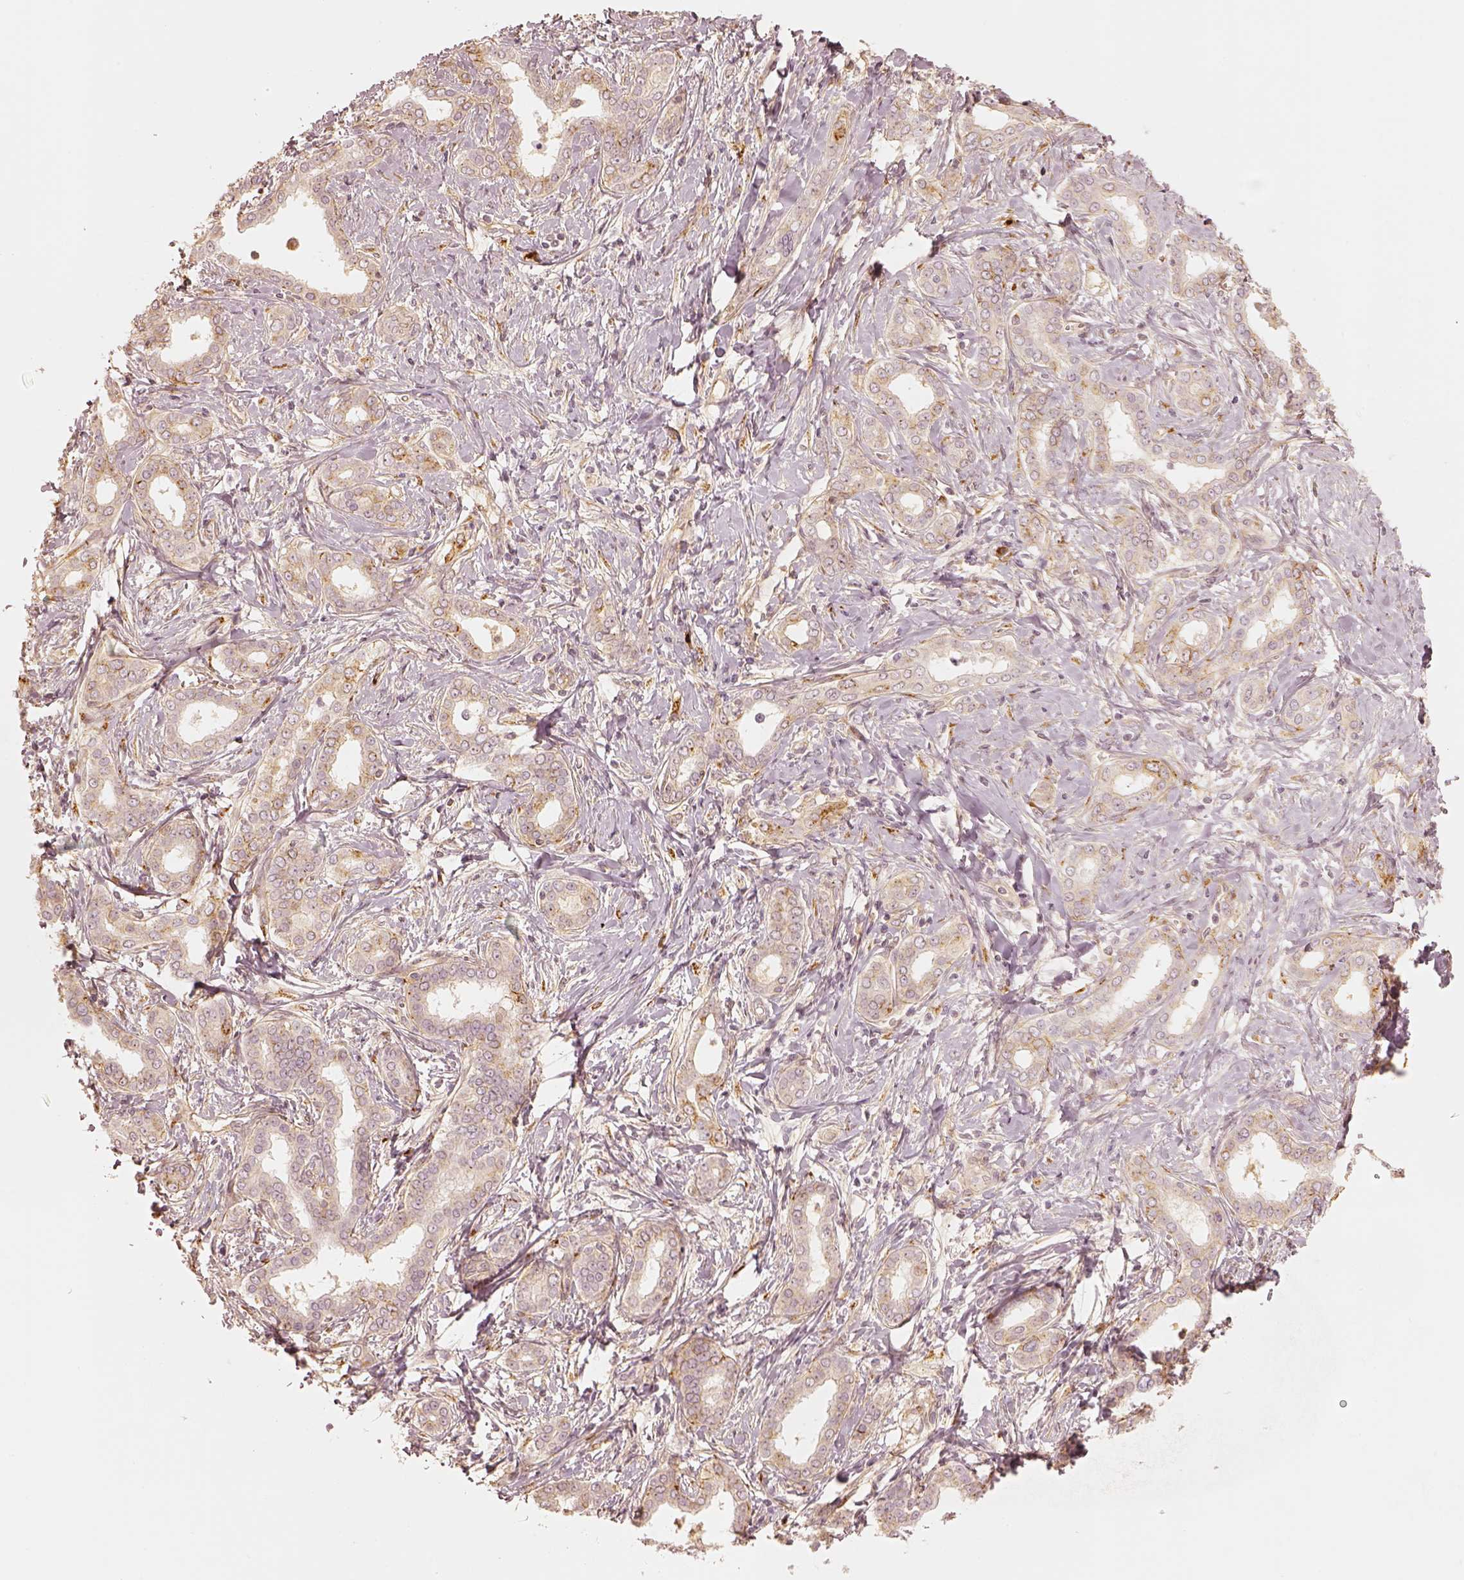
{"staining": {"intensity": "weak", "quantity": "<25%", "location": "cytoplasmic/membranous"}, "tissue": "liver cancer", "cell_type": "Tumor cells", "image_type": "cancer", "snomed": [{"axis": "morphology", "description": "Cholangiocarcinoma"}, {"axis": "topography", "description": "Liver"}], "caption": "Tumor cells show no significant staining in cholangiocarcinoma (liver).", "gene": "GORASP2", "patient": {"sex": "female", "age": 47}}